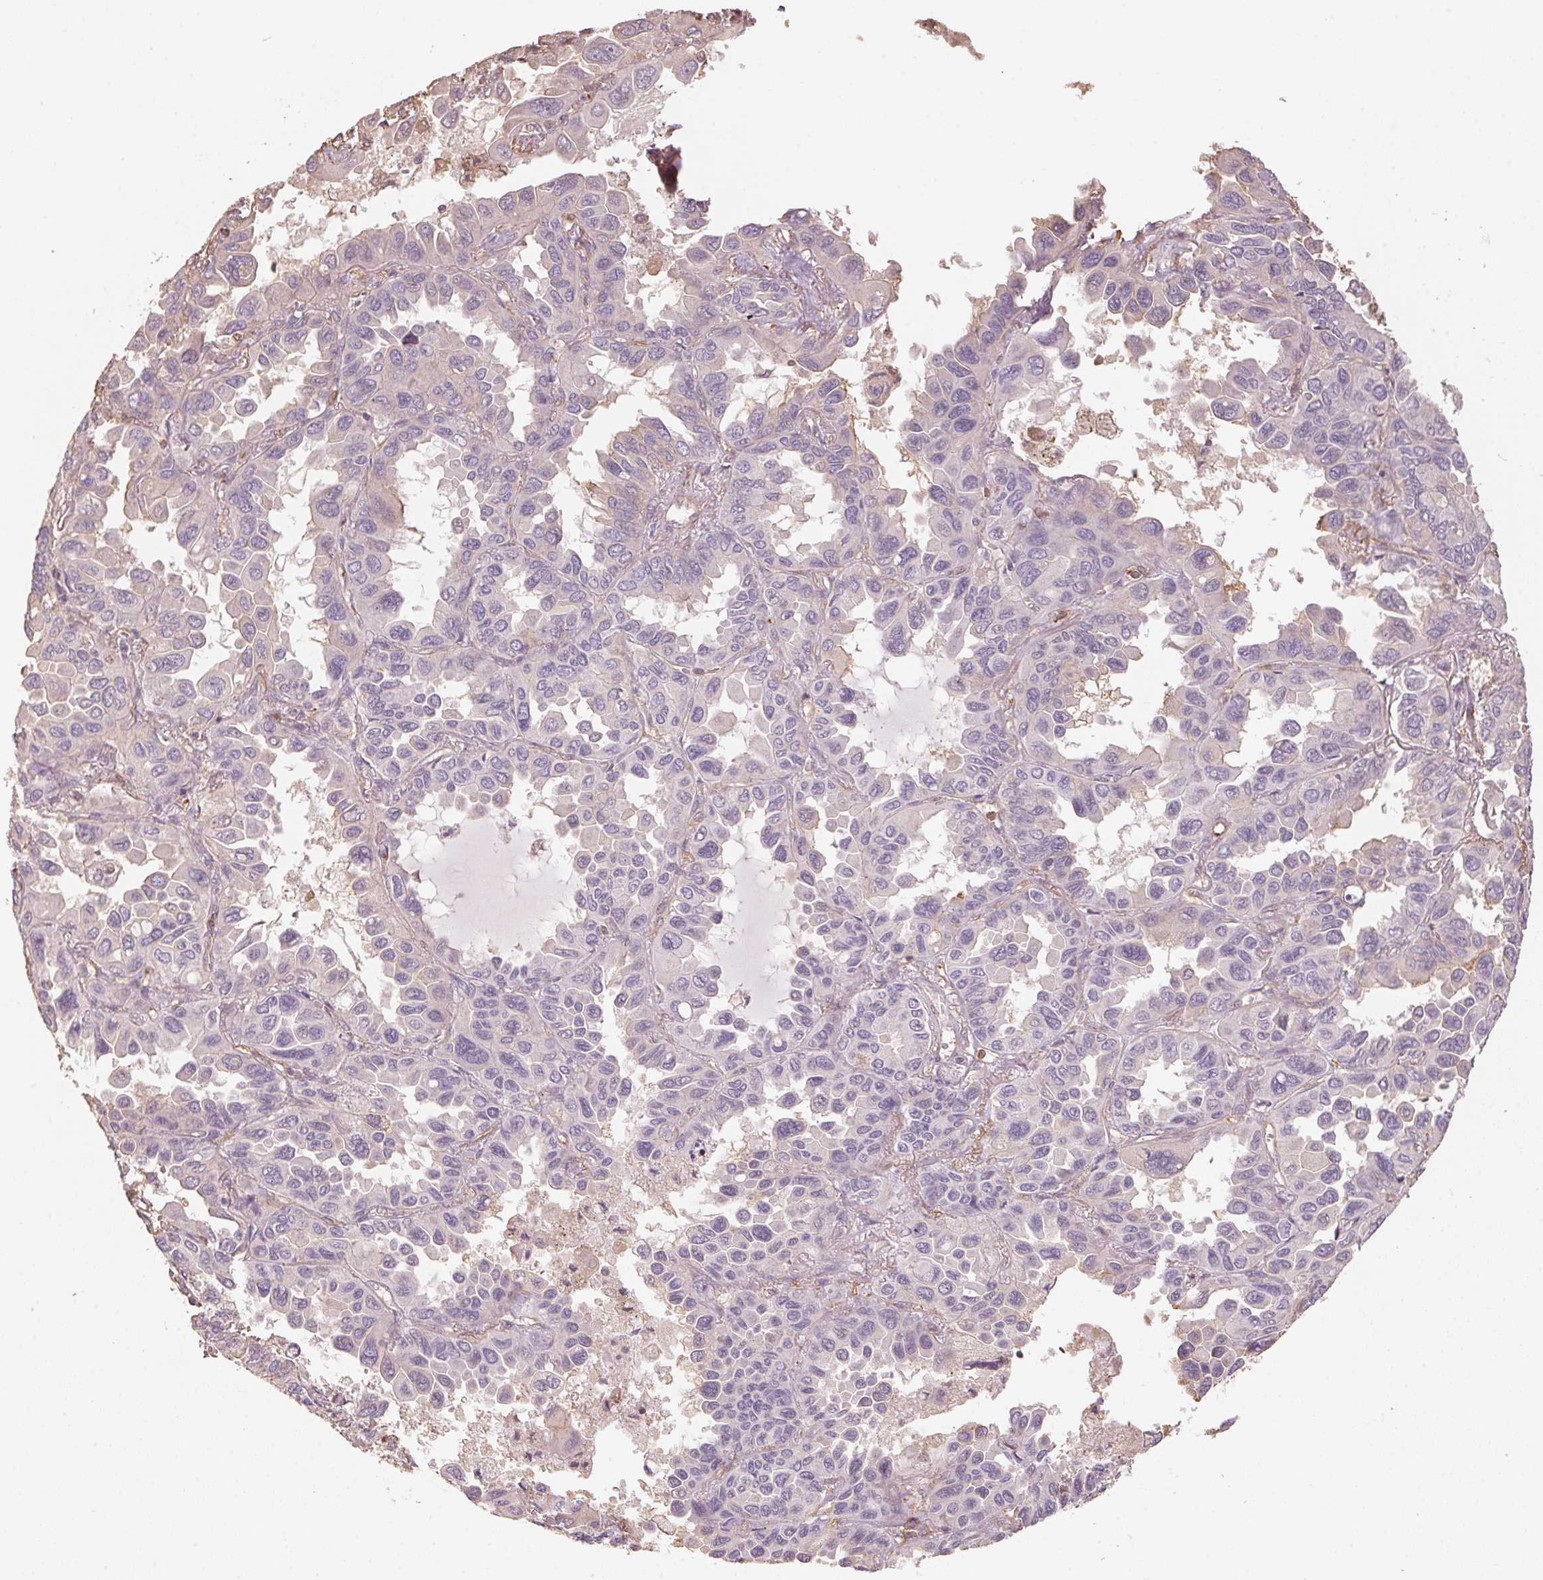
{"staining": {"intensity": "weak", "quantity": "<25%", "location": "cytoplasmic/membranous"}, "tissue": "lung cancer", "cell_type": "Tumor cells", "image_type": "cancer", "snomed": [{"axis": "morphology", "description": "Adenocarcinoma, NOS"}, {"axis": "topography", "description": "Lung"}], "caption": "Immunohistochemical staining of lung cancer (adenocarcinoma) displays no significant positivity in tumor cells. (Stains: DAB IHC with hematoxylin counter stain, Microscopy: brightfield microscopy at high magnification).", "gene": "QDPR", "patient": {"sex": "male", "age": 64}}